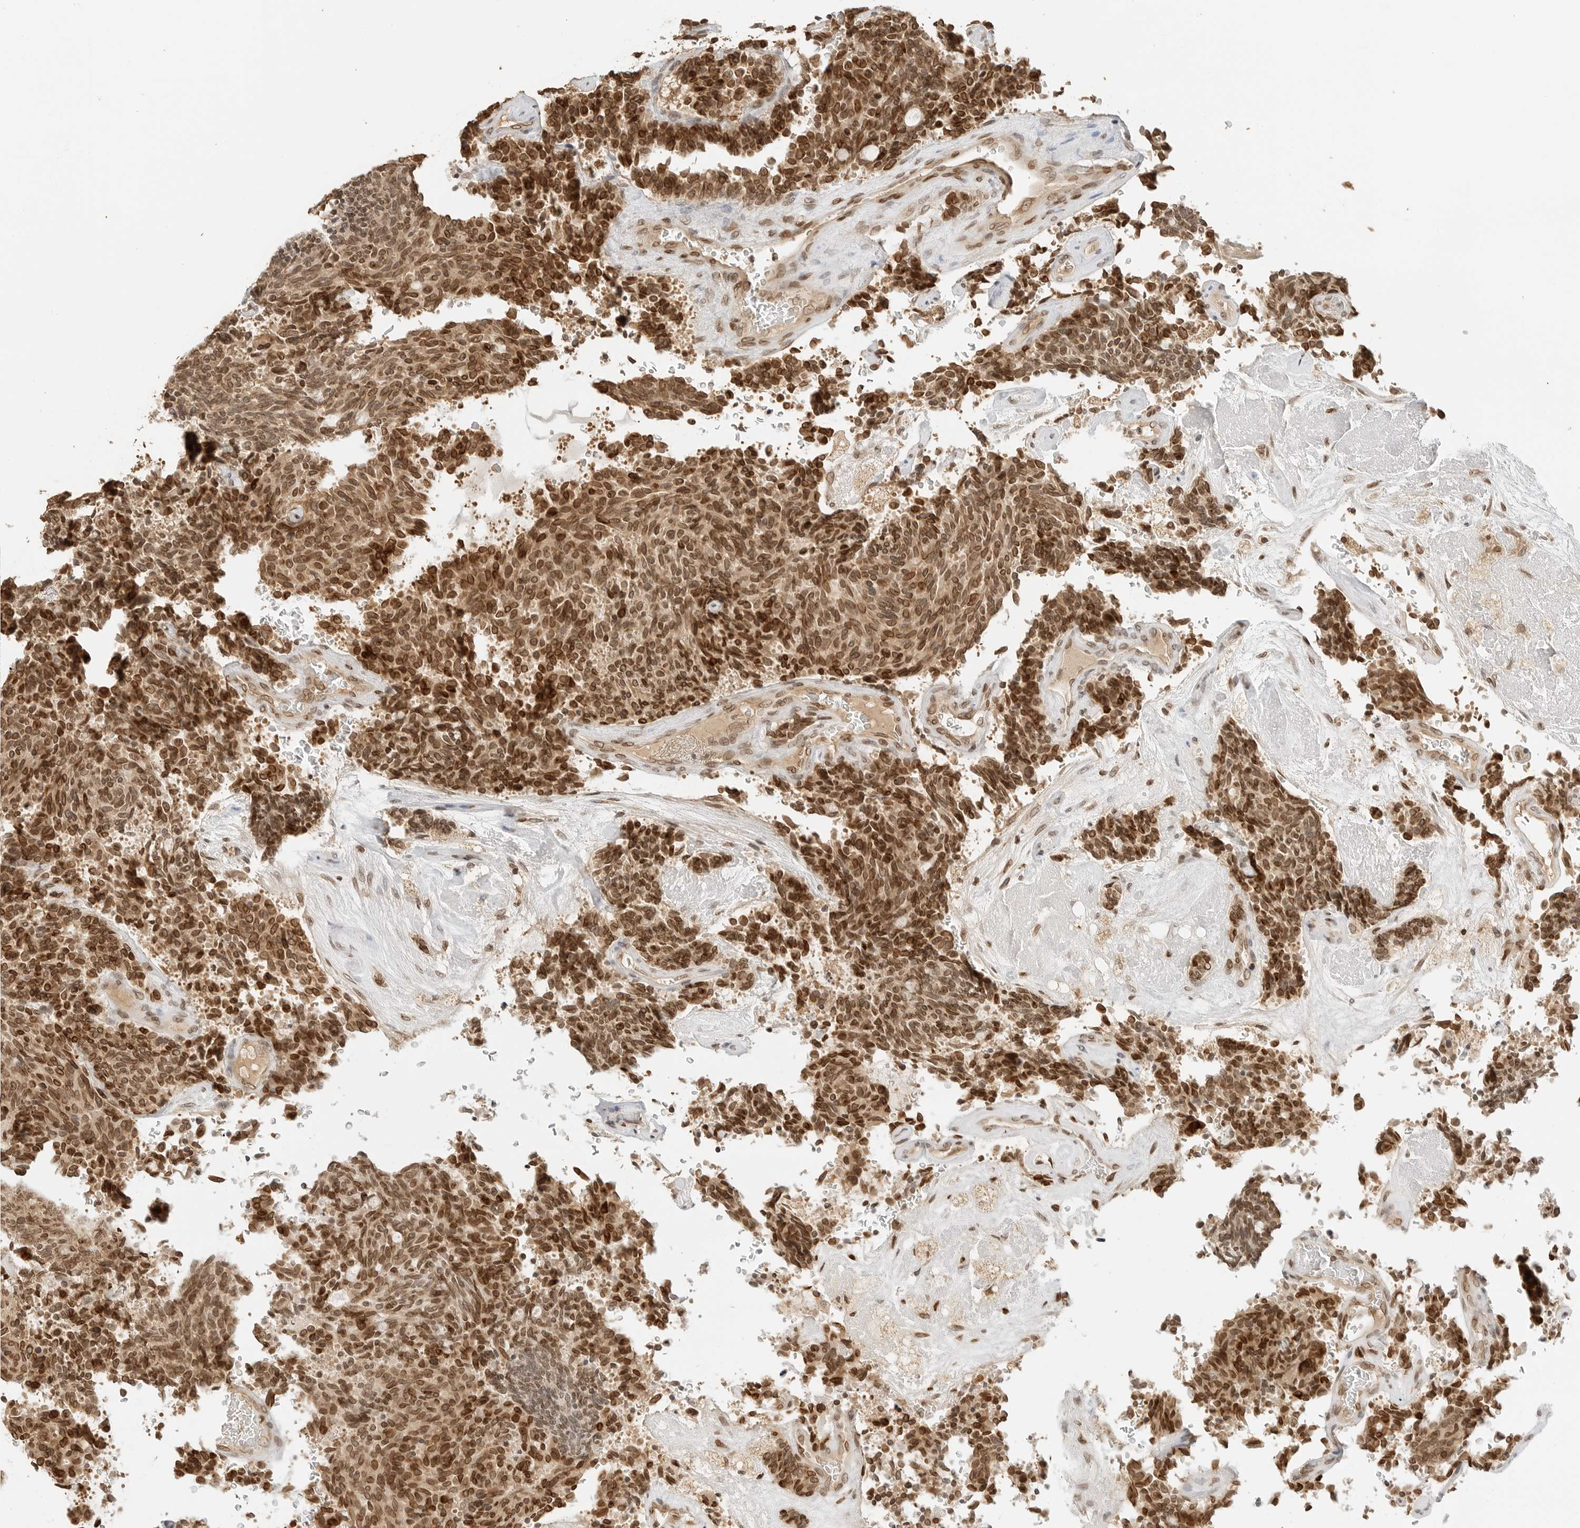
{"staining": {"intensity": "strong", "quantity": ">75%", "location": "cytoplasmic/membranous,nuclear"}, "tissue": "carcinoid", "cell_type": "Tumor cells", "image_type": "cancer", "snomed": [{"axis": "morphology", "description": "Carcinoid, malignant, NOS"}, {"axis": "topography", "description": "Pancreas"}], "caption": "High-power microscopy captured an immunohistochemistry (IHC) photomicrograph of carcinoid, revealing strong cytoplasmic/membranous and nuclear staining in about >75% of tumor cells.", "gene": "POLH", "patient": {"sex": "female", "age": 54}}